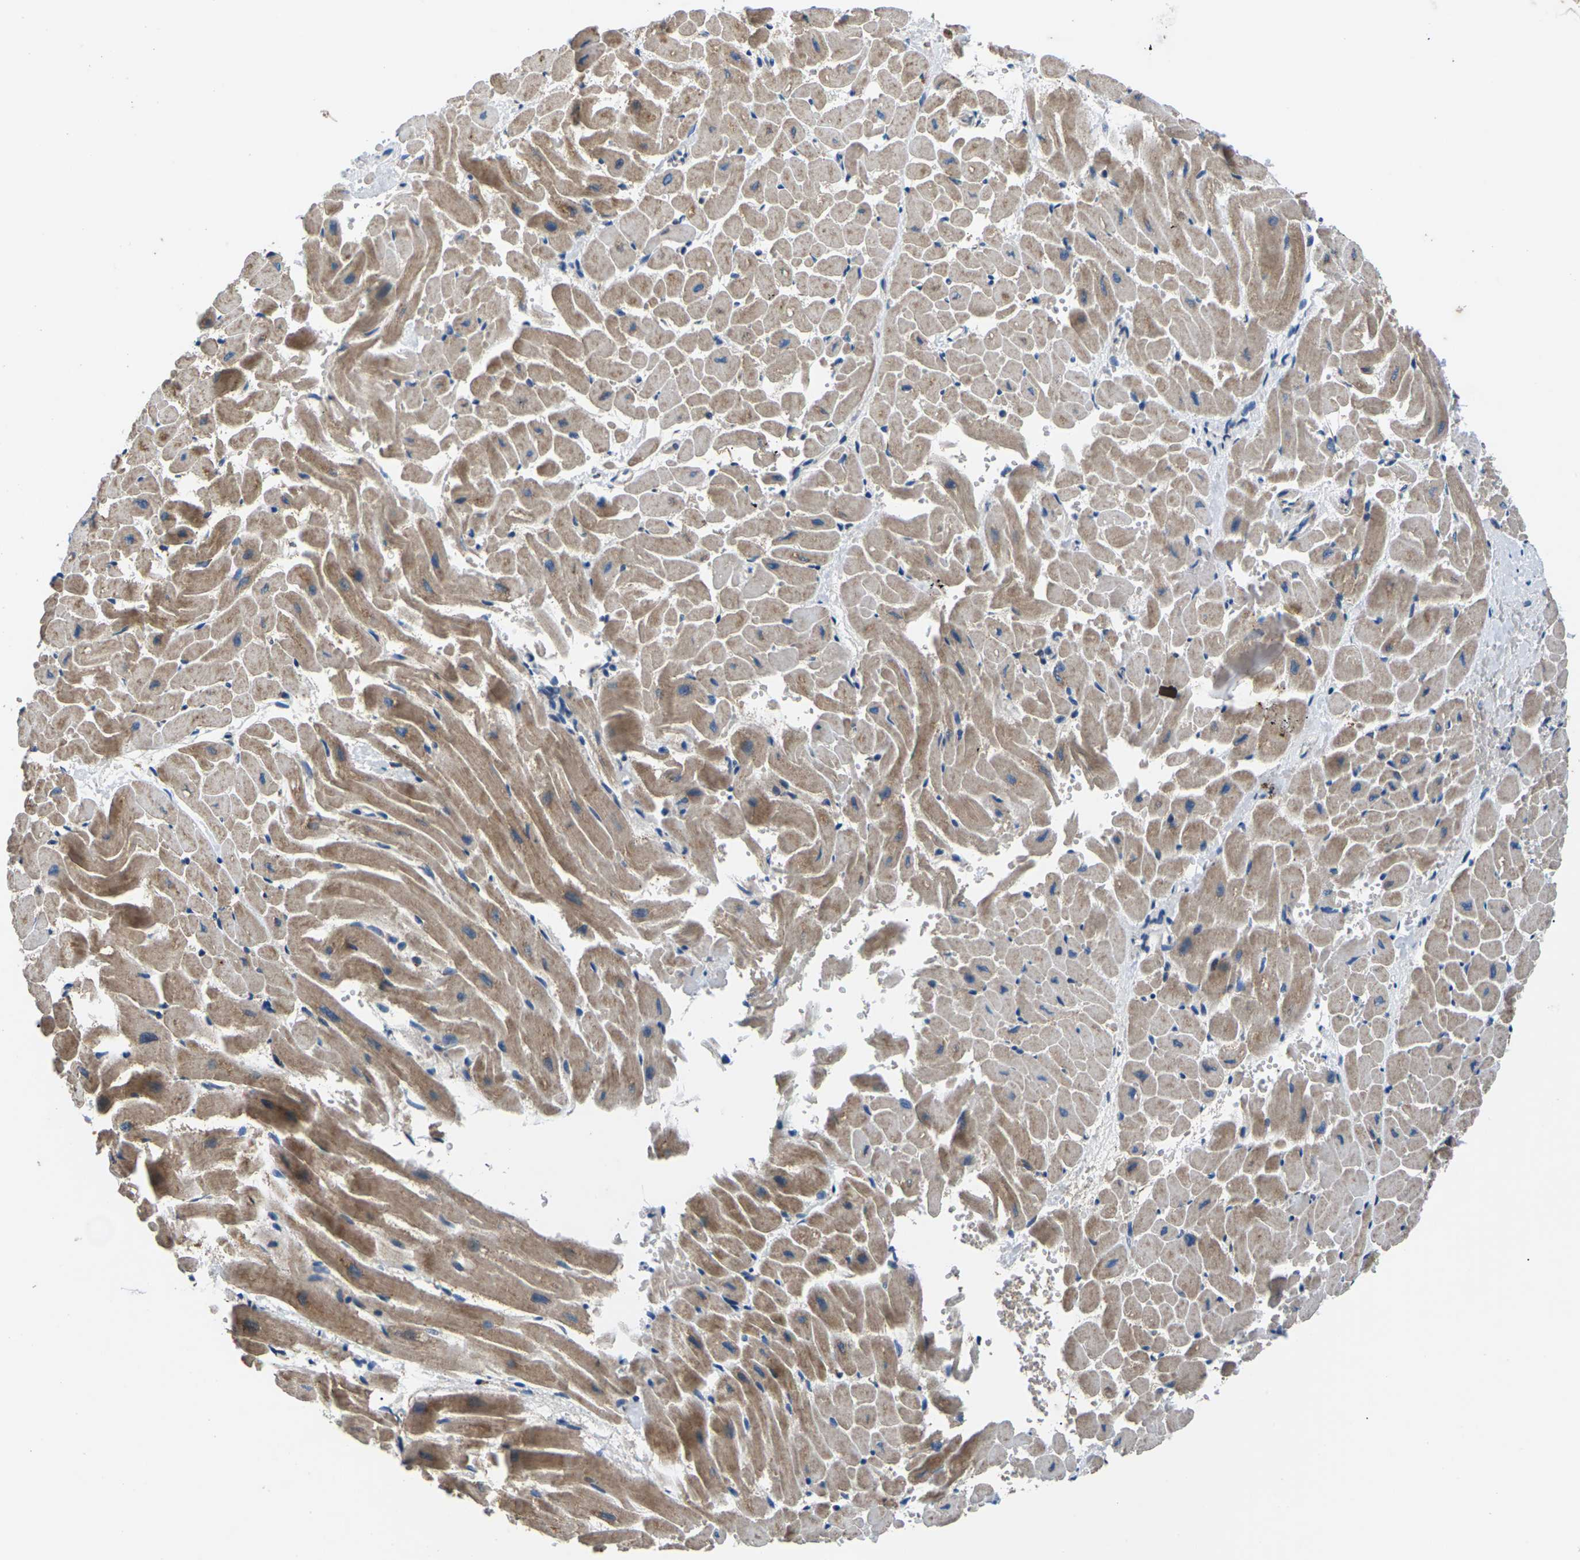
{"staining": {"intensity": "moderate", "quantity": ">75%", "location": "cytoplasmic/membranous"}, "tissue": "heart muscle", "cell_type": "Cardiomyocytes", "image_type": "normal", "snomed": [{"axis": "morphology", "description": "Normal tissue, NOS"}, {"axis": "topography", "description": "Heart"}], "caption": "A high-resolution histopathology image shows IHC staining of unremarkable heart muscle, which displays moderate cytoplasmic/membranous staining in approximately >75% of cardiomyocytes. (brown staining indicates protein expression, while blue staining denotes nuclei).", "gene": "GABRP", "patient": {"sex": "male", "age": 45}}